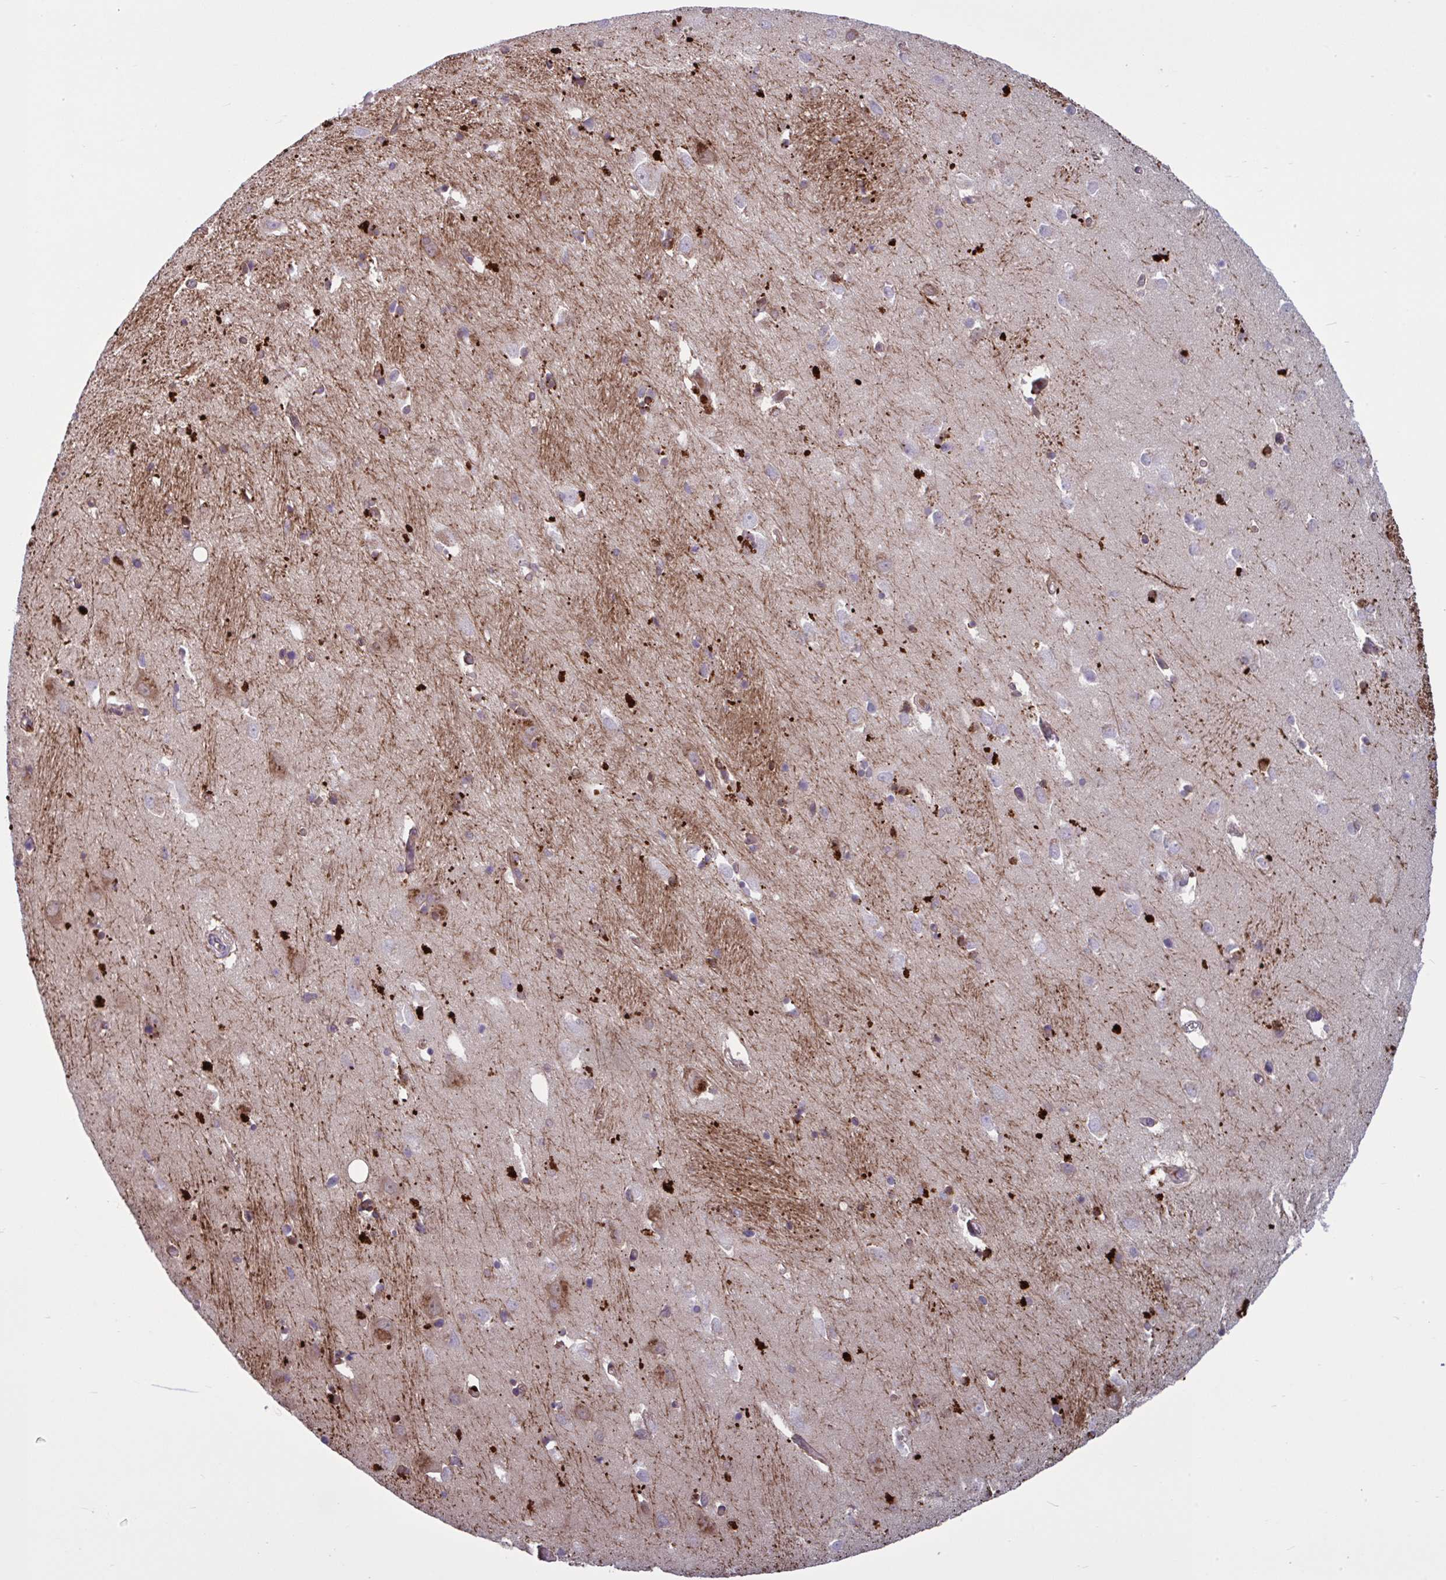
{"staining": {"intensity": "strong", "quantity": ">75%", "location": "cytoplasmic/membranous,nuclear"}, "tissue": "caudate", "cell_type": "Glial cells", "image_type": "normal", "snomed": [{"axis": "morphology", "description": "Normal tissue, NOS"}, {"axis": "topography", "description": "Lateral ventricle wall"}, {"axis": "topography", "description": "Hippocampus"}], "caption": "IHC photomicrograph of unremarkable human caudate stained for a protein (brown), which reveals high levels of strong cytoplasmic/membranous,nuclear positivity in approximately >75% of glial cells.", "gene": "GLTP", "patient": {"sex": "female", "age": 63}}